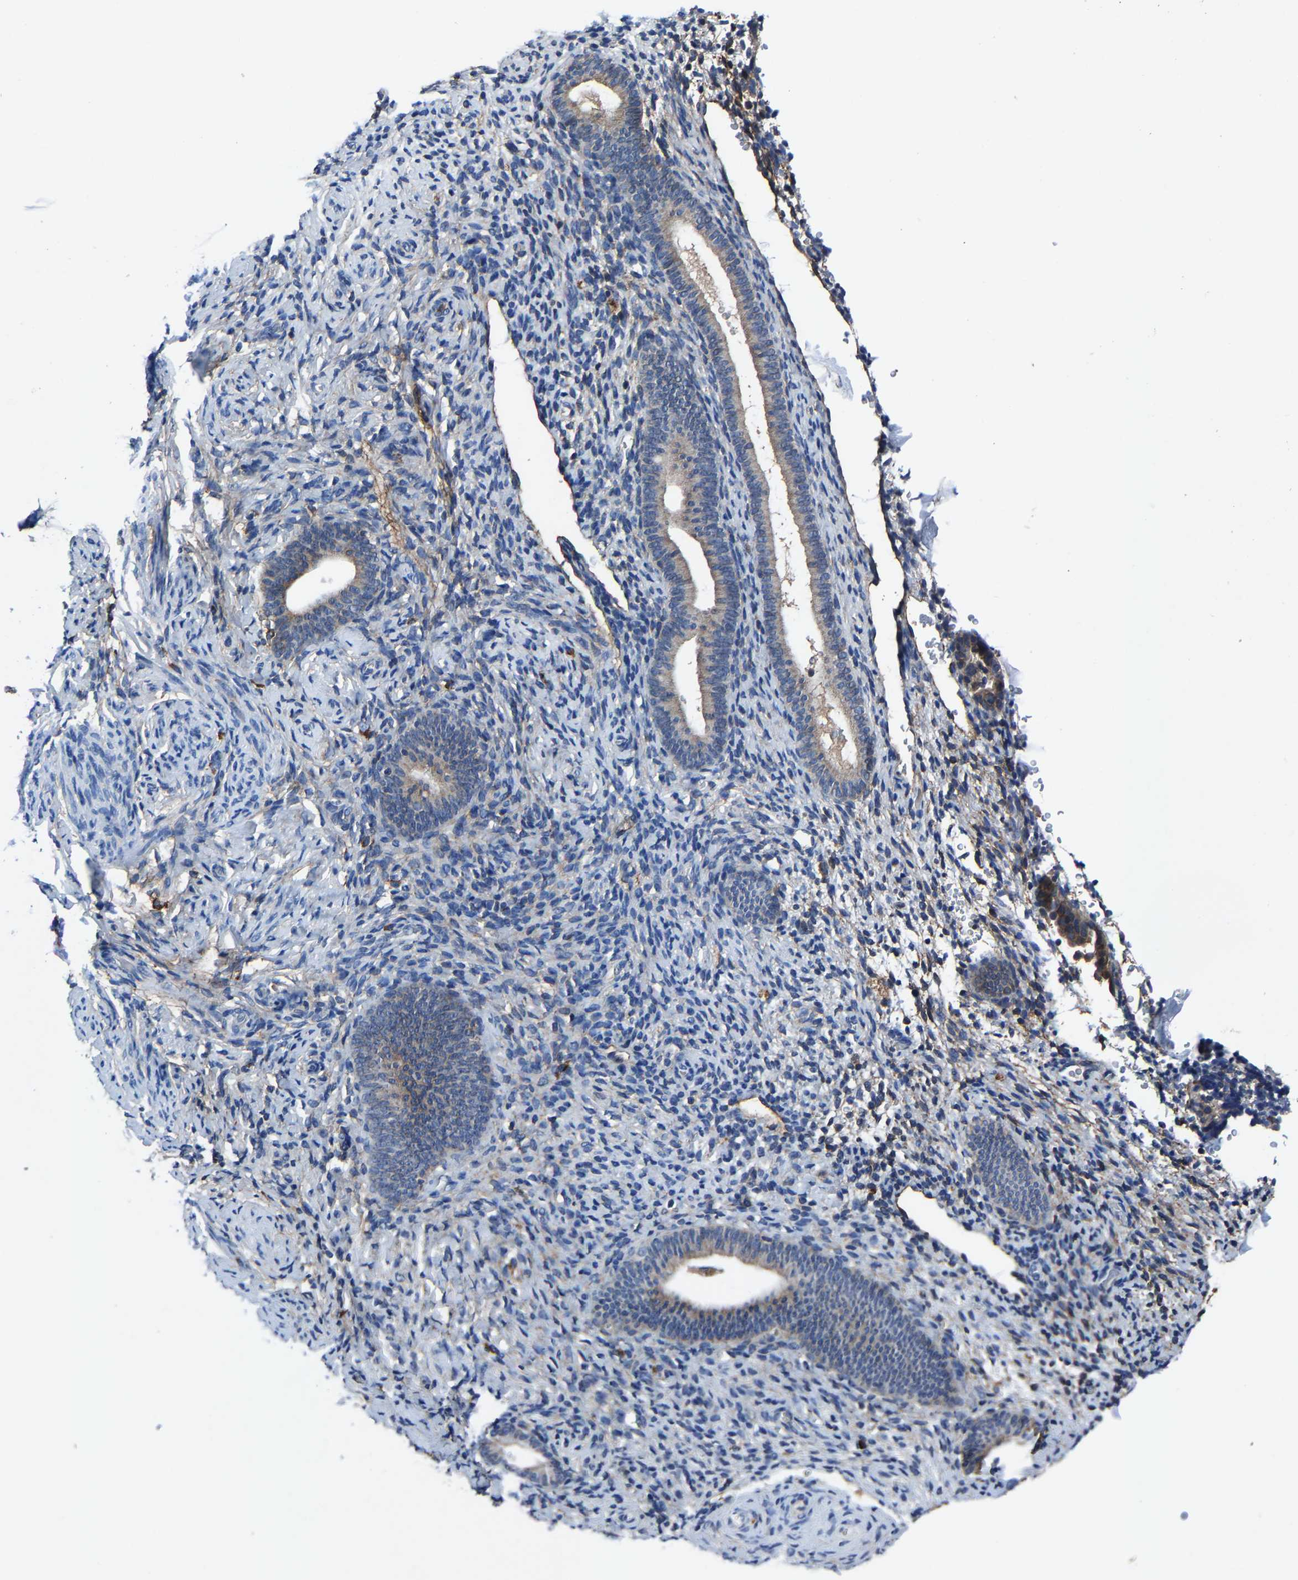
{"staining": {"intensity": "negative", "quantity": "none", "location": "none"}, "tissue": "endometrium", "cell_type": "Cells in endometrial stroma", "image_type": "normal", "snomed": [{"axis": "morphology", "description": "Normal tissue, NOS"}, {"axis": "topography", "description": "Endometrium"}], "caption": "IHC of unremarkable human endometrium reveals no staining in cells in endometrial stroma. Nuclei are stained in blue.", "gene": "KIAA1958", "patient": {"sex": "female", "age": 51}}